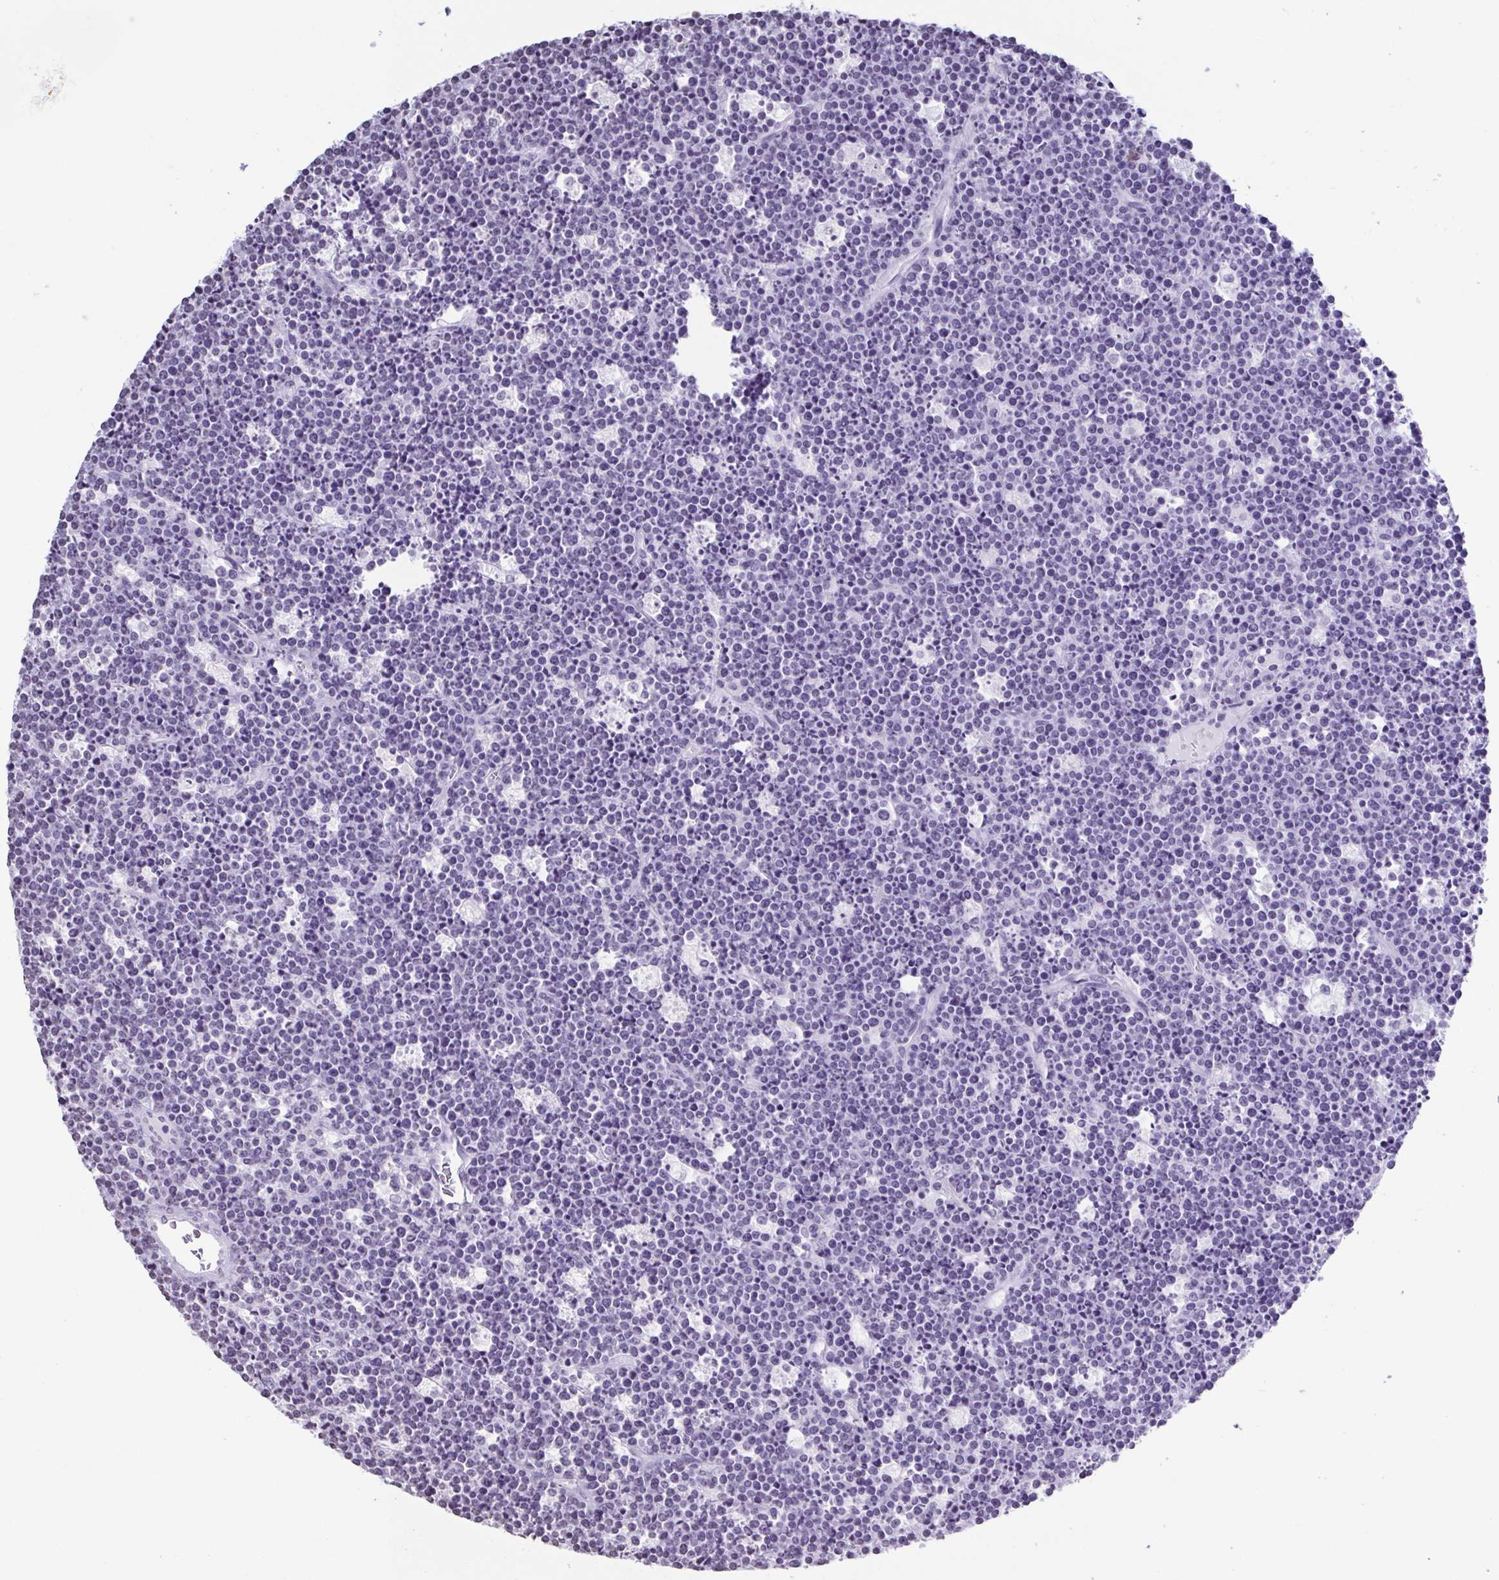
{"staining": {"intensity": "negative", "quantity": "none", "location": "none"}, "tissue": "lymphoma", "cell_type": "Tumor cells", "image_type": "cancer", "snomed": [{"axis": "morphology", "description": "Malignant lymphoma, non-Hodgkin's type, High grade"}, {"axis": "topography", "description": "Ovary"}], "caption": "Immunohistochemistry (IHC) micrograph of neoplastic tissue: human malignant lymphoma, non-Hodgkin's type (high-grade) stained with DAB demonstrates no significant protein staining in tumor cells.", "gene": "VCY1B", "patient": {"sex": "female", "age": 56}}